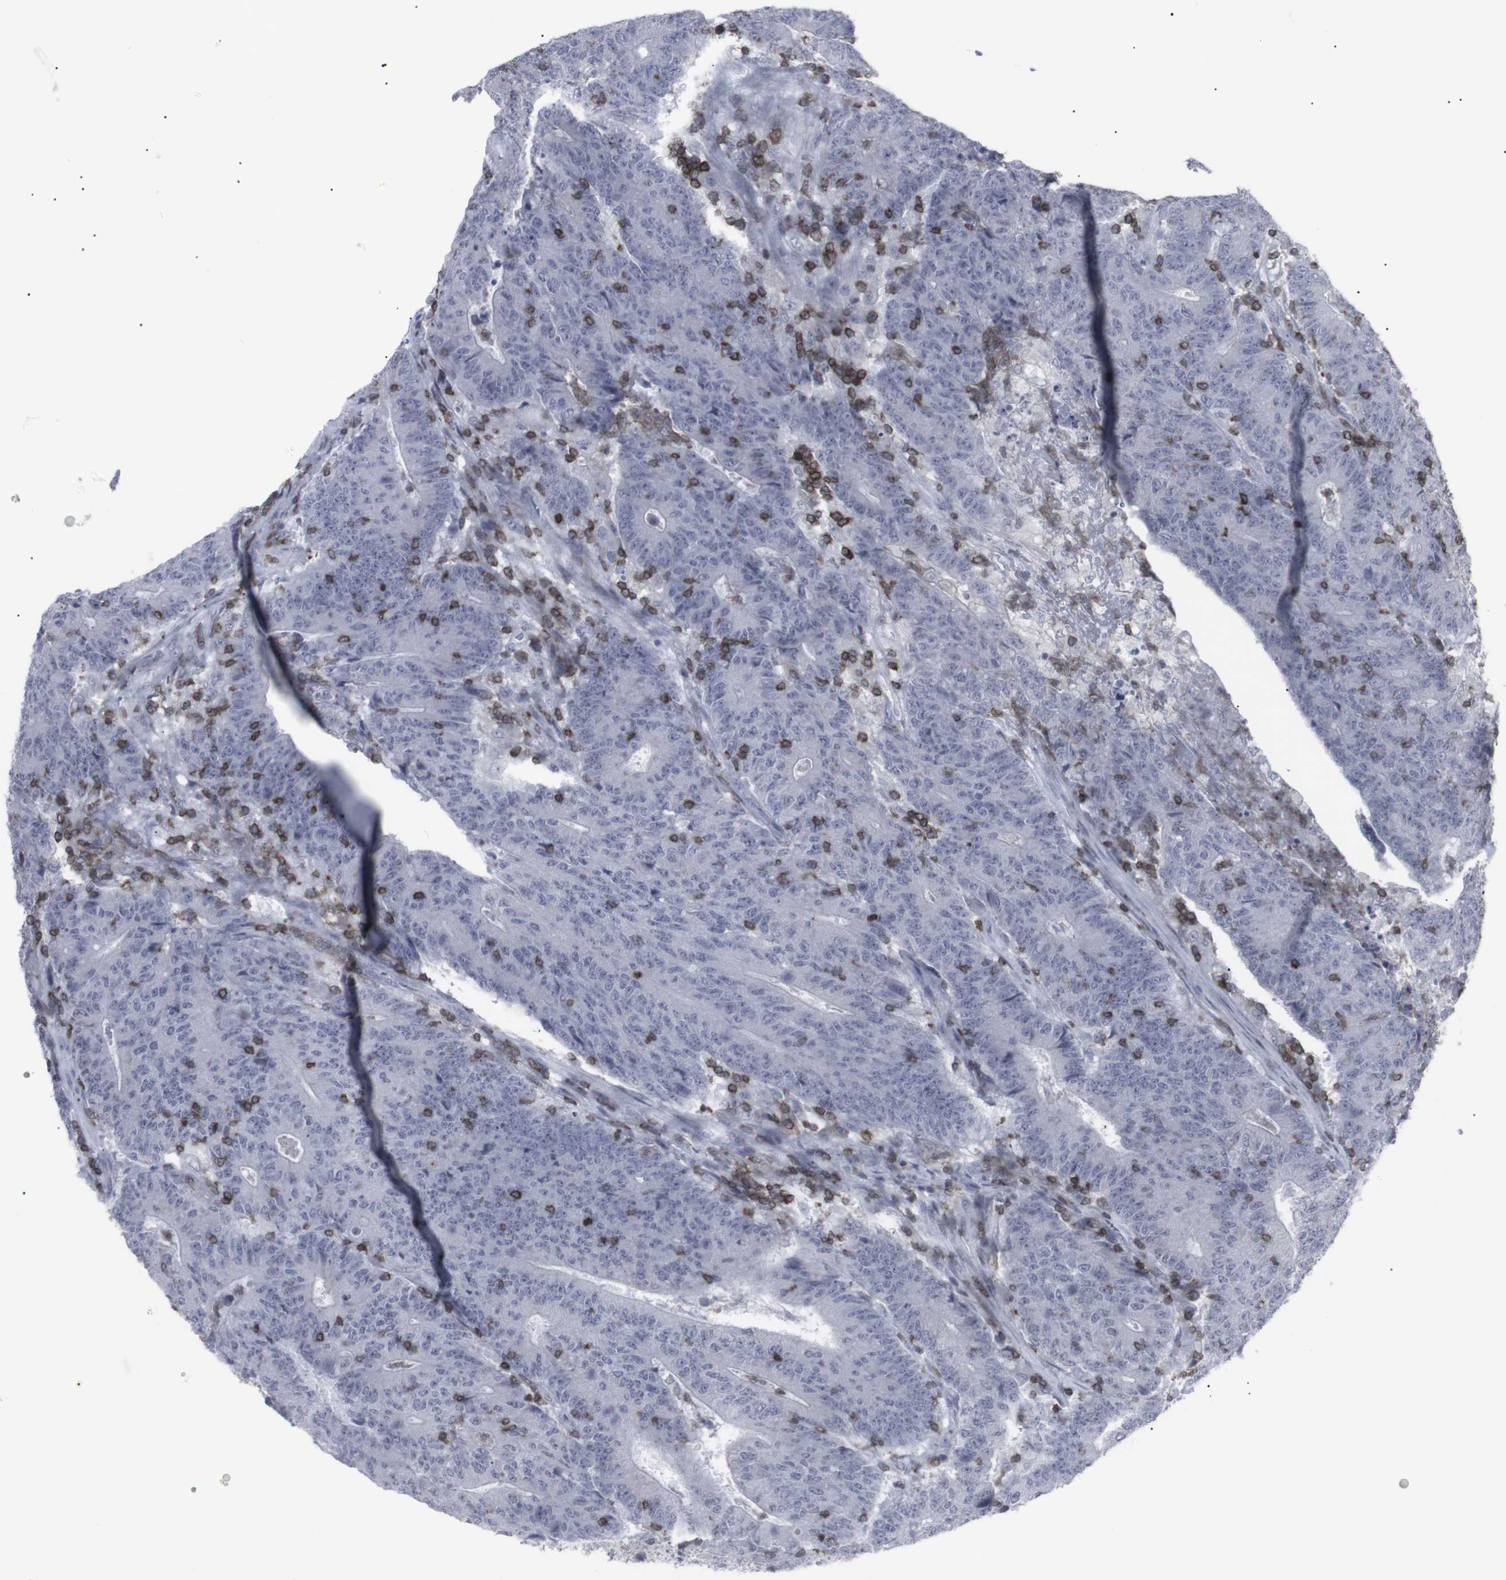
{"staining": {"intensity": "negative", "quantity": "none", "location": "none"}, "tissue": "colorectal cancer", "cell_type": "Tumor cells", "image_type": "cancer", "snomed": [{"axis": "morphology", "description": "Normal tissue, NOS"}, {"axis": "morphology", "description": "Adenocarcinoma, NOS"}, {"axis": "topography", "description": "Colon"}], "caption": "This is a histopathology image of immunohistochemistry (IHC) staining of adenocarcinoma (colorectal), which shows no positivity in tumor cells.", "gene": "APOBEC2", "patient": {"sex": "female", "age": 75}}